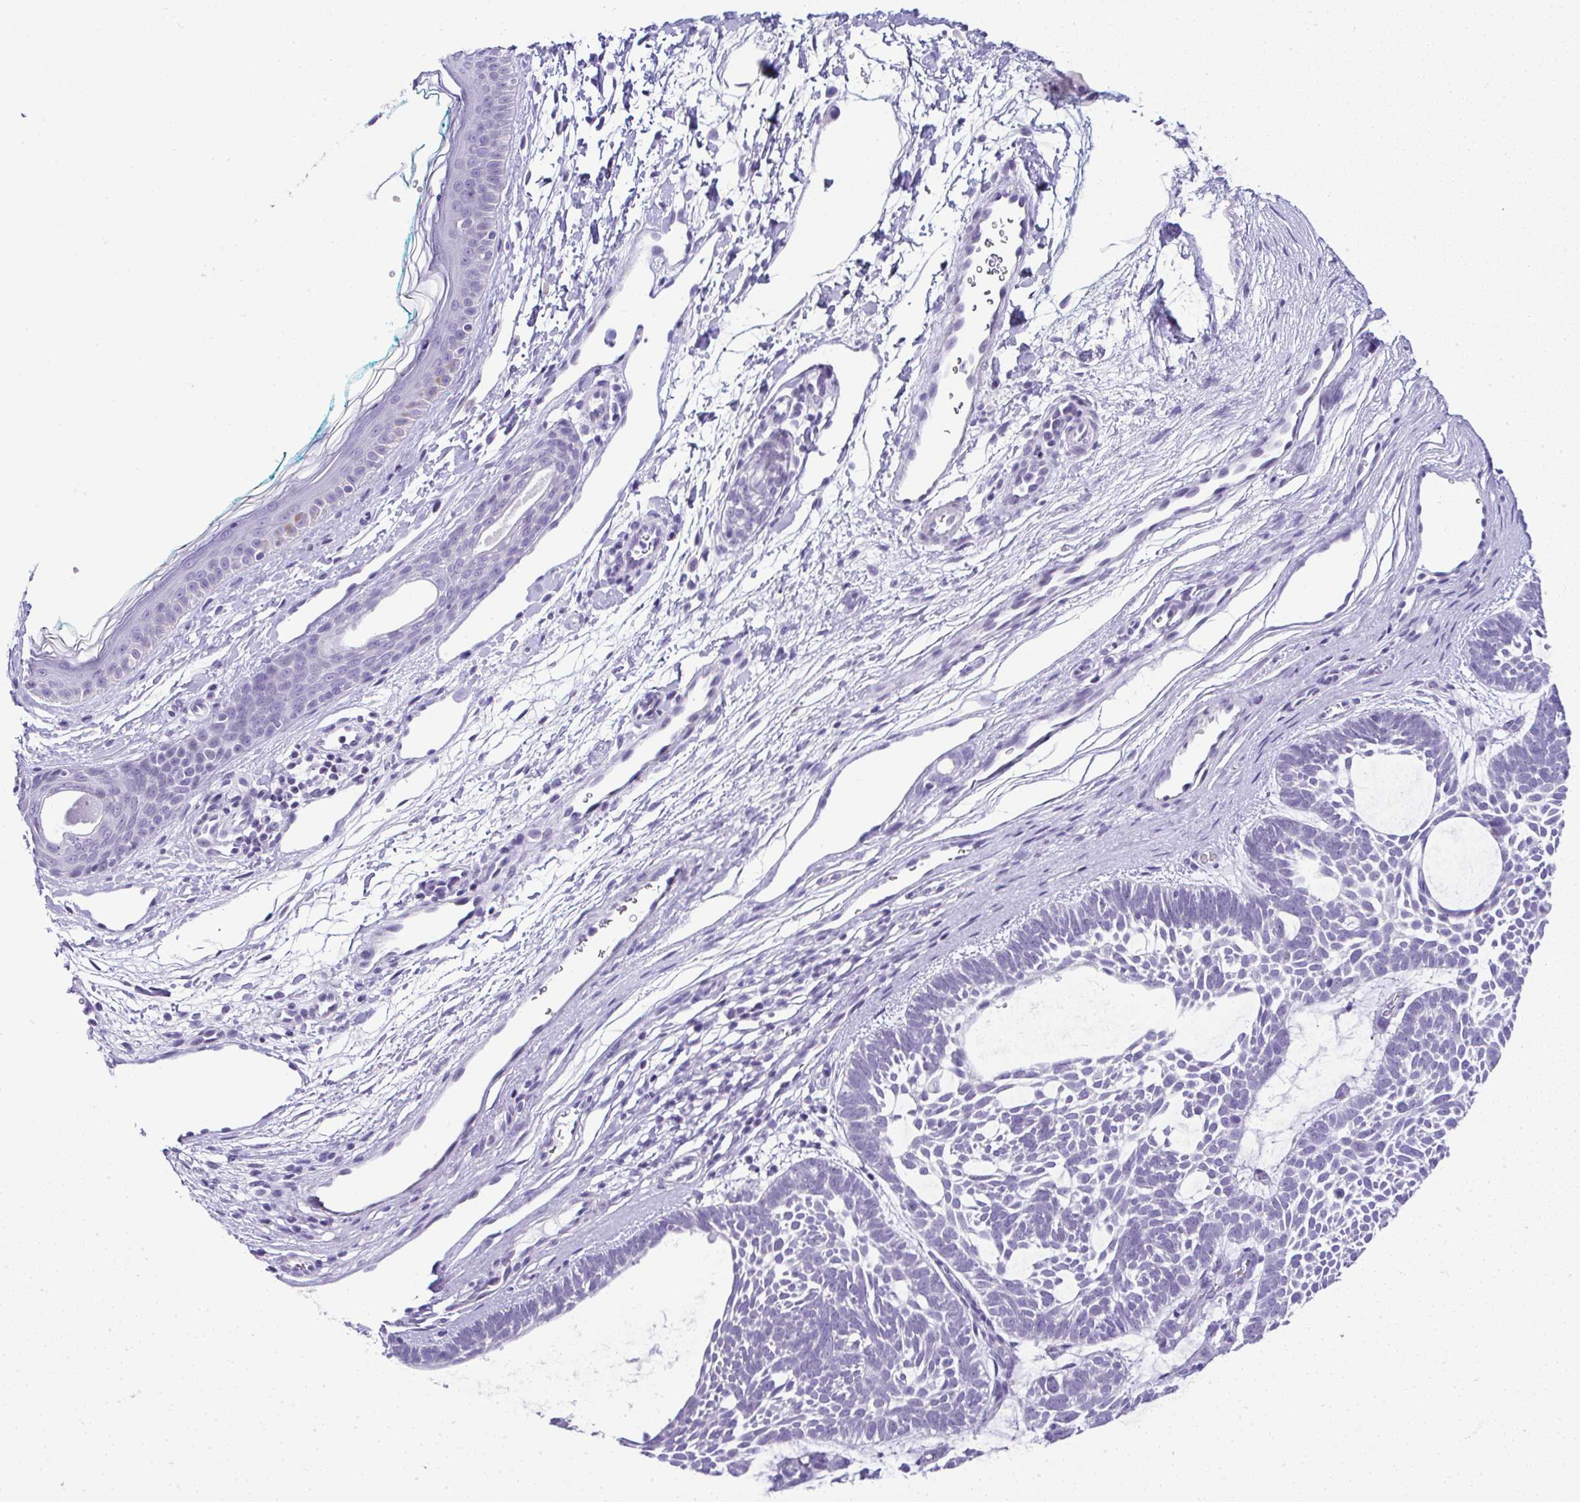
{"staining": {"intensity": "negative", "quantity": "none", "location": "none"}, "tissue": "skin cancer", "cell_type": "Tumor cells", "image_type": "cancer", "snomed": [{"axis": "morphology", "description": "Basal cell carcinoma"}, {"axis": "topography", "description": "Skin"}, {"axis": "topography", "description": "Skin of face"}], "caption": "DAB (3,3'-diaminobenzidine) immunohistochemical staining of skin cancer (basal cell carcinoma) exhibits no significant expression in tumor cells.", "gene": "RNF183", "patient": {"sex": "male", "age": 83}}